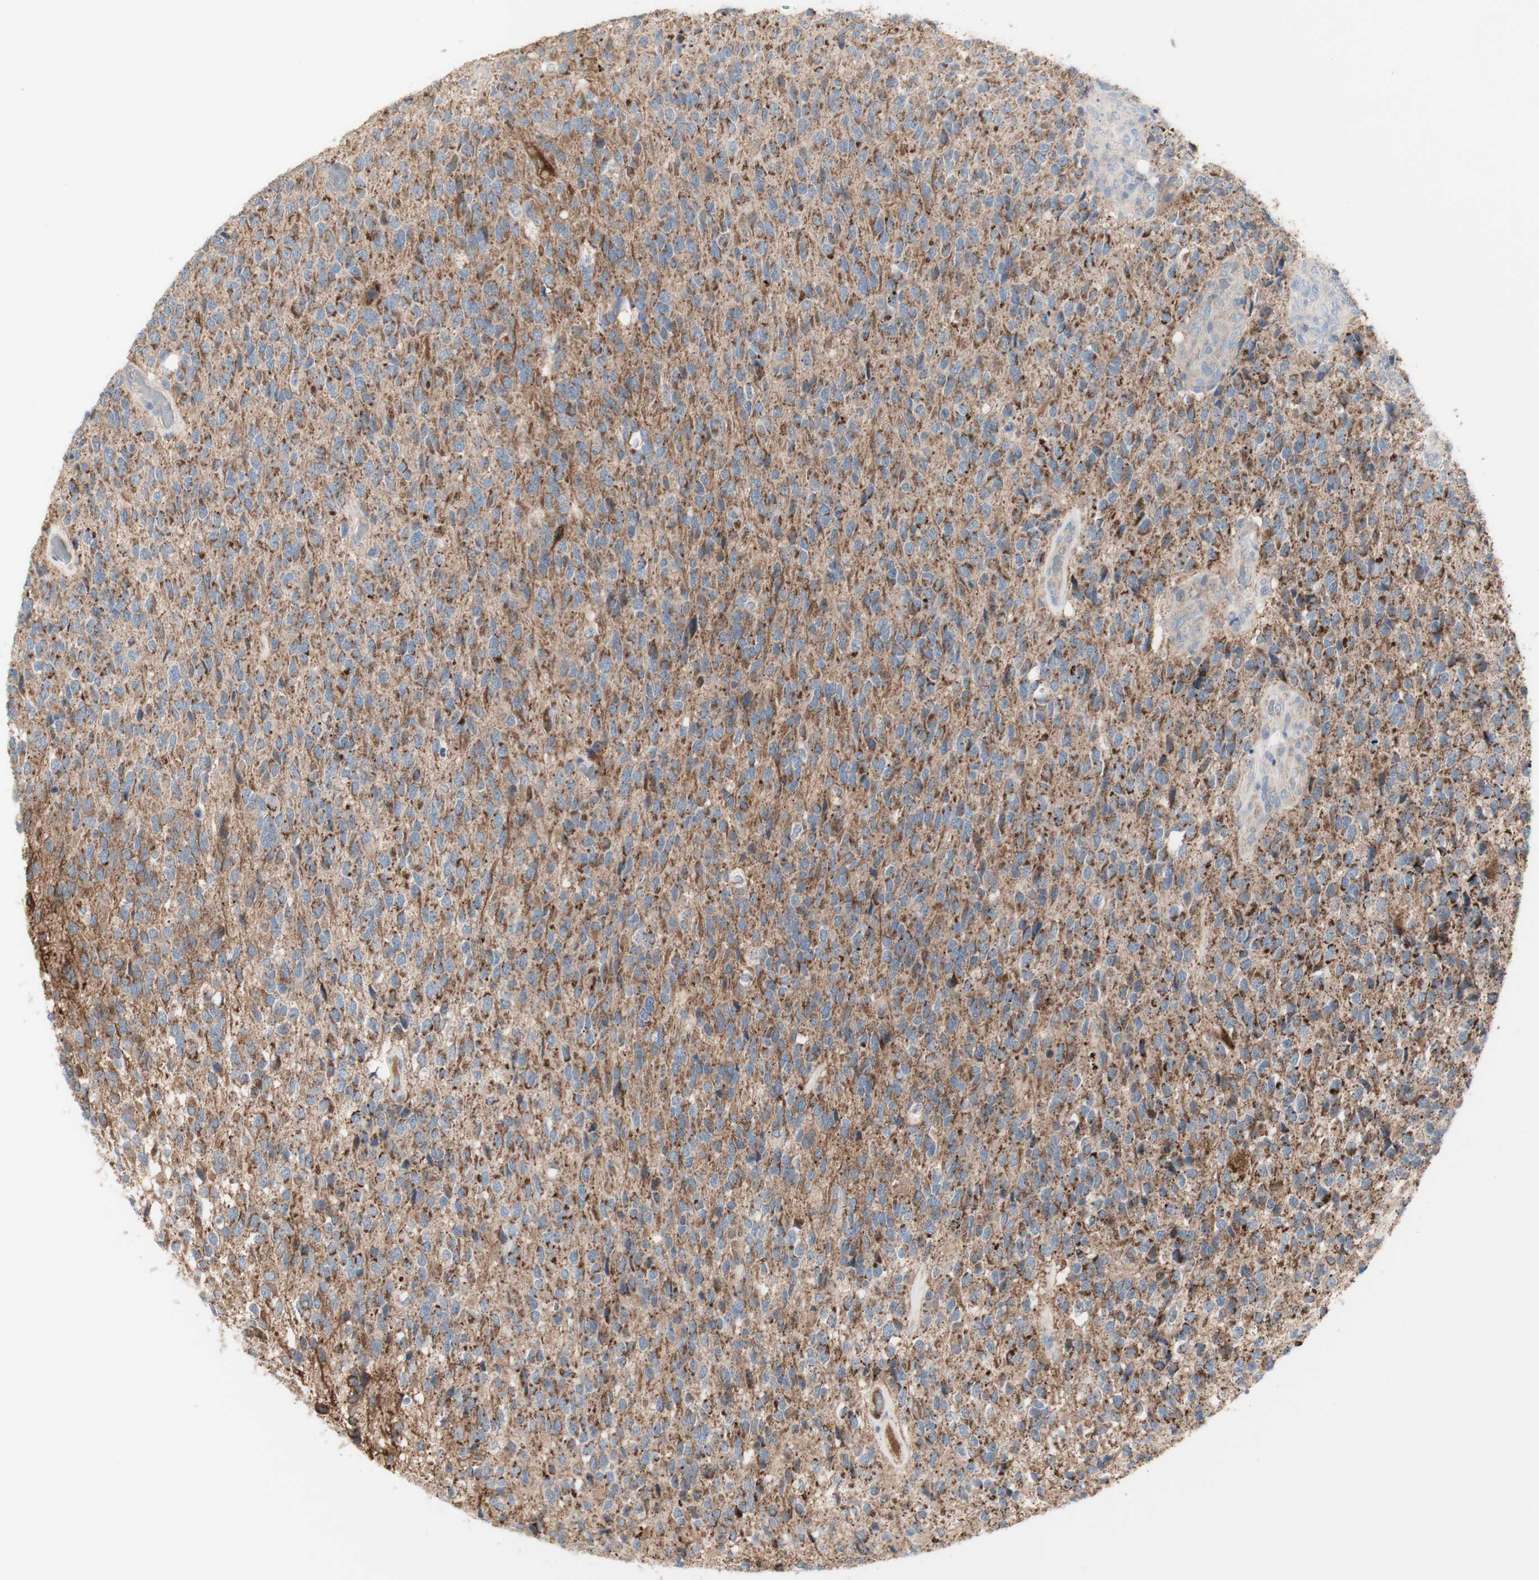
{"staining": {"intensity": "weak", "quantity": "<25%", "location": "cytoplasmic/membranous"}, "tissue": "glioma", "cell_type": "Tumor cells", "image_type": "cancer", "snomed": [{"axis": "morphology", "description": "Glioma, malignant, High grade"}, {"axis": "topography", "description": "pancreas cauda"}], "caption": "IHC photomicrograph of neoplastic tissue: human glioma stained with DAB (3,3'-diaminobenzidine) exhibits no significant protein expression in tumor cells.", "gene": "C3orf52", "patient": {"sex": "male", "age": 60}}